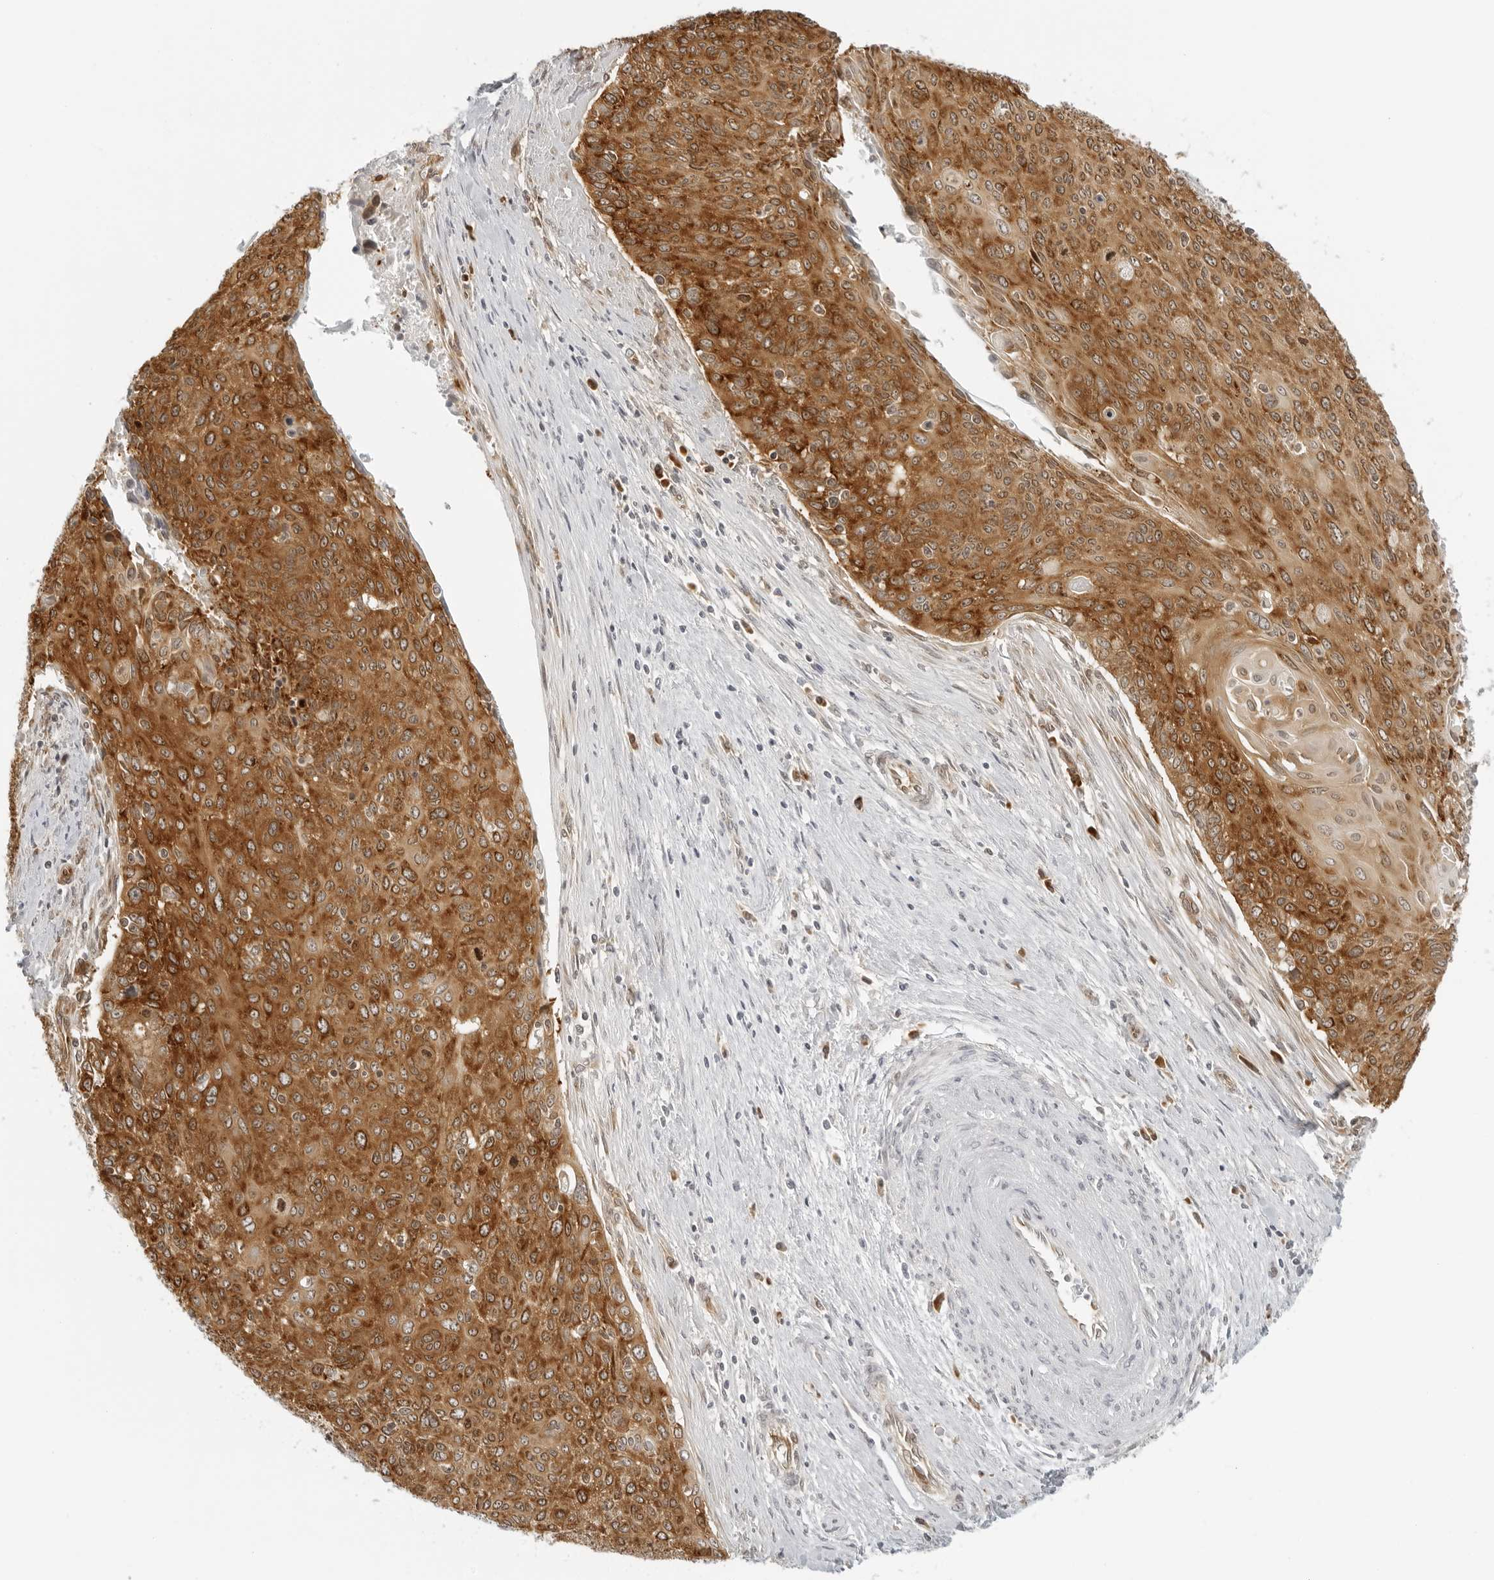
{"staining": {"intensity": "strong", "quantity": ">75%", "location": "cytoplasmic/membranous"}, "tissue": "cervical cancer", "cell_type": "Tumor cells", "image_type": "cancer", "snomed": [{"axis": "morphology", "description": "Squamous cell carcinoma, NOS"}, {"axis": "topography", "description": "Cervix"}], "caption": "Immunohistochemistry of human cervical cancer reveals high levels of strong cytoplasmic/membranous expression in about >75% of tumor cells.", "gene": "EIF4G1", "patient": {"sex": "female", "age": 55}}